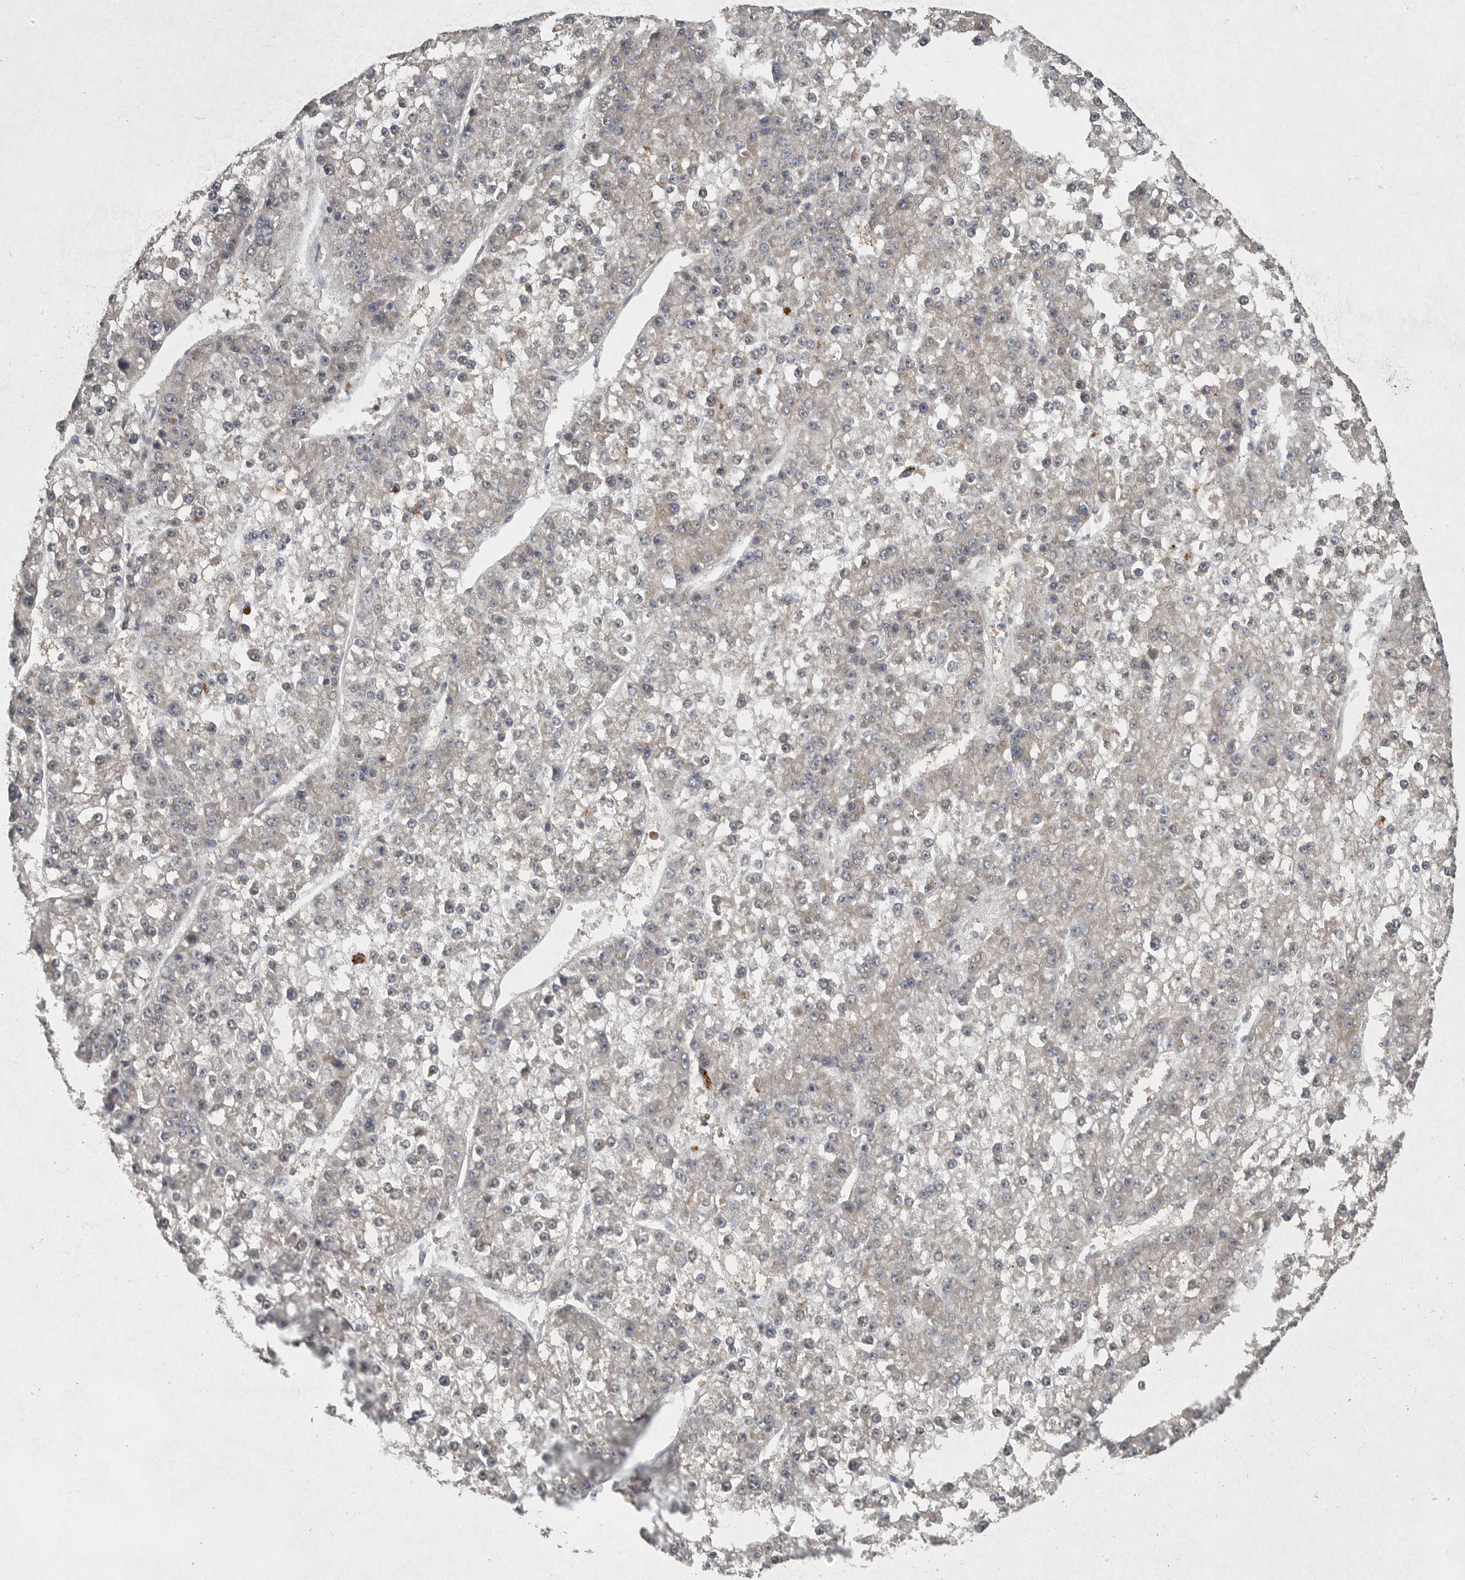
{"staining": {"intensity": "weak", "quantity": "<25%", "location": "cytoplasmic/membranous"}, "tissue": "liver cancer", "cell_type": "Tumor cells", "image_type": "cancer", "snomed": [{"axis": "morphology", "description": "Carcinoma, Hepatocellular, NOS"}, {"axis": "topography", "description": "Liver"}], "caption": "Human hepatocellular carcinoma (liver) stained for a protein using IHC displays no expression in tumor cells.", "gene": "PHF13", "patient": {"sex": "female", "age": 73}}